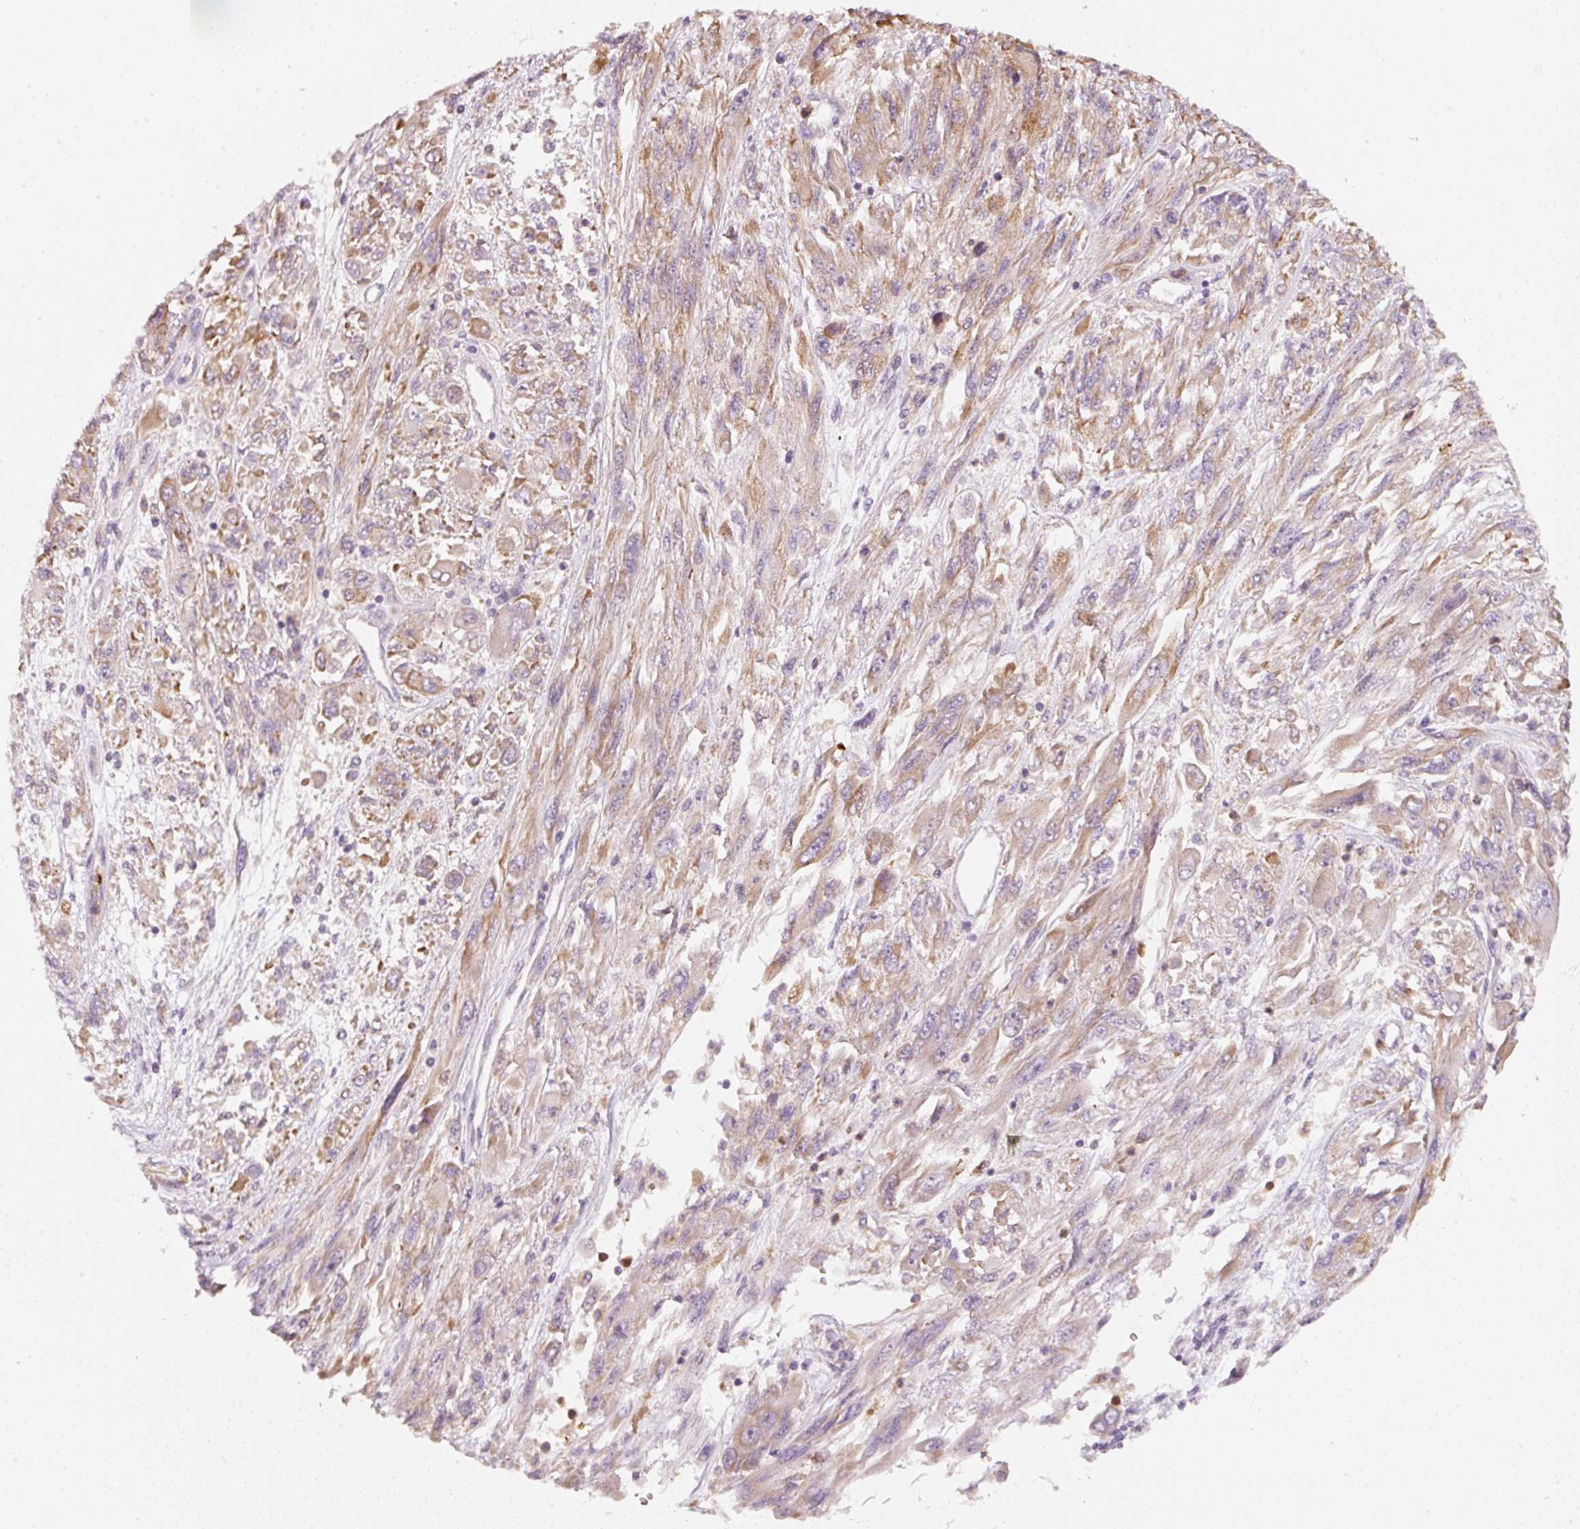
{"staining": {"intensity": "weak", "quantity": "25%-75%", "location": "cytoplasmic/membranous"}, "tissue": "melanoma", "cell_type": "Tumor cells", "image_type": "cancer", "snomed": [{"axis": "morphology", "description": "Malignant melanoma, NOS"}, {"axis": "topography", "description": "Skin"}], "caption": "Melanoma was stained to show a protein in brown. There is low levels of weak cytoplasmic/membranous positivity in about 25%-75% of tumor cells.", "gene": "IQGAP2", "patient": {"sex": "female", "age": 91}}